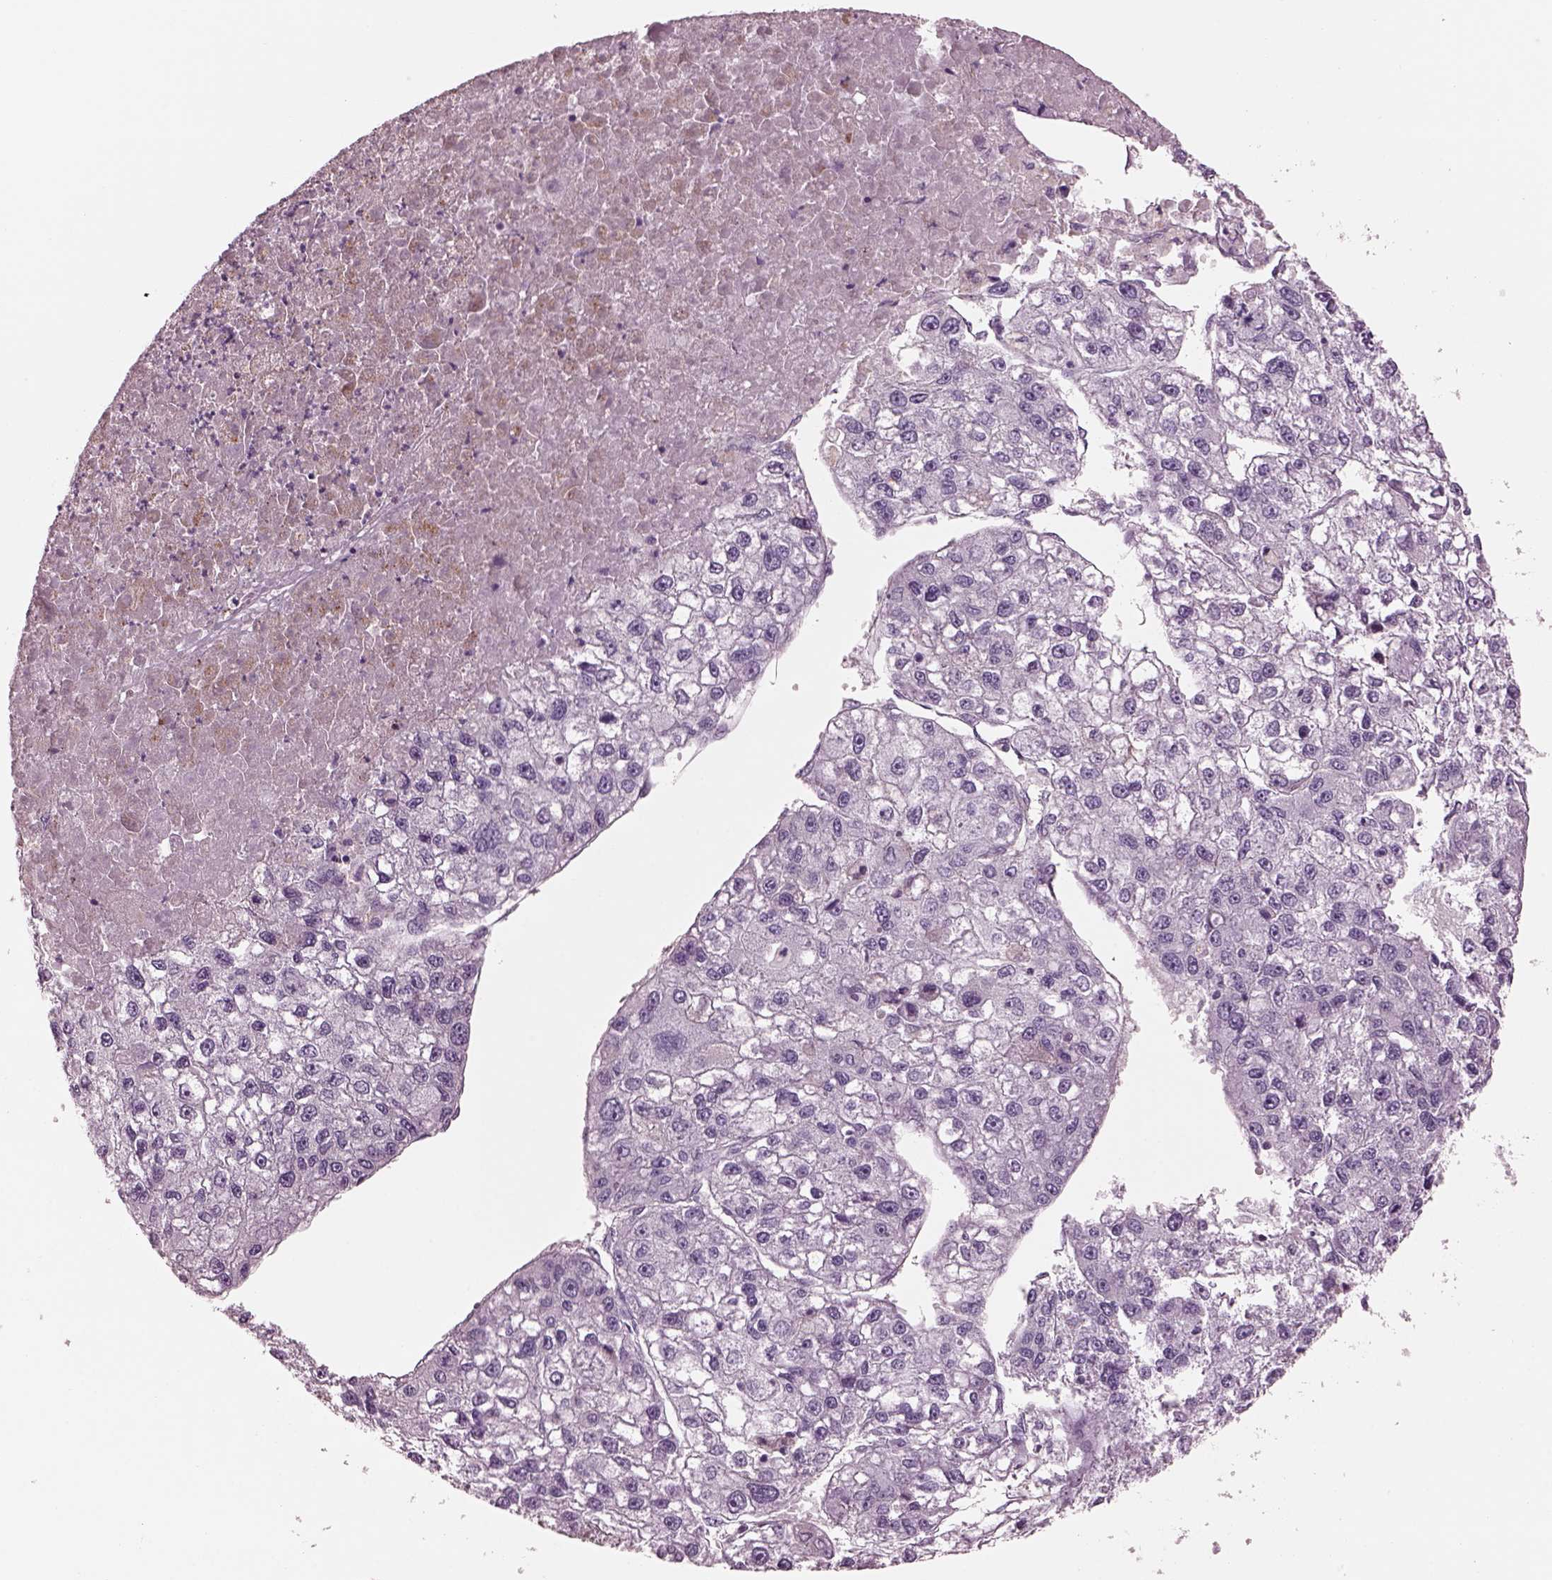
{"staining": {"intensity": "negative", "quantity": "none", "location": "none"}, "tissue": "liver cancer", "cell_type": "Tumor cells", "image_type": "cancer", "snomed": [{"axis": "morphology", "description": "Carcinoma, Hepatocellular, NOS"}, {"axis": "topography", "description": "Liver"}], "caption": "Immunohistochemistry (IHC) histopathology image of neoplastic tissue: hepatocellular carcinoma (liver) stained with DAB (3,3'-diaminobenzidine) exhibits no significant protein expression in tumor cells. (DAB (3,3'-diaminobenzidine) IHC, high magnification).", "gene": "SRI", "patient": {"sex": "male", "age": 56}}